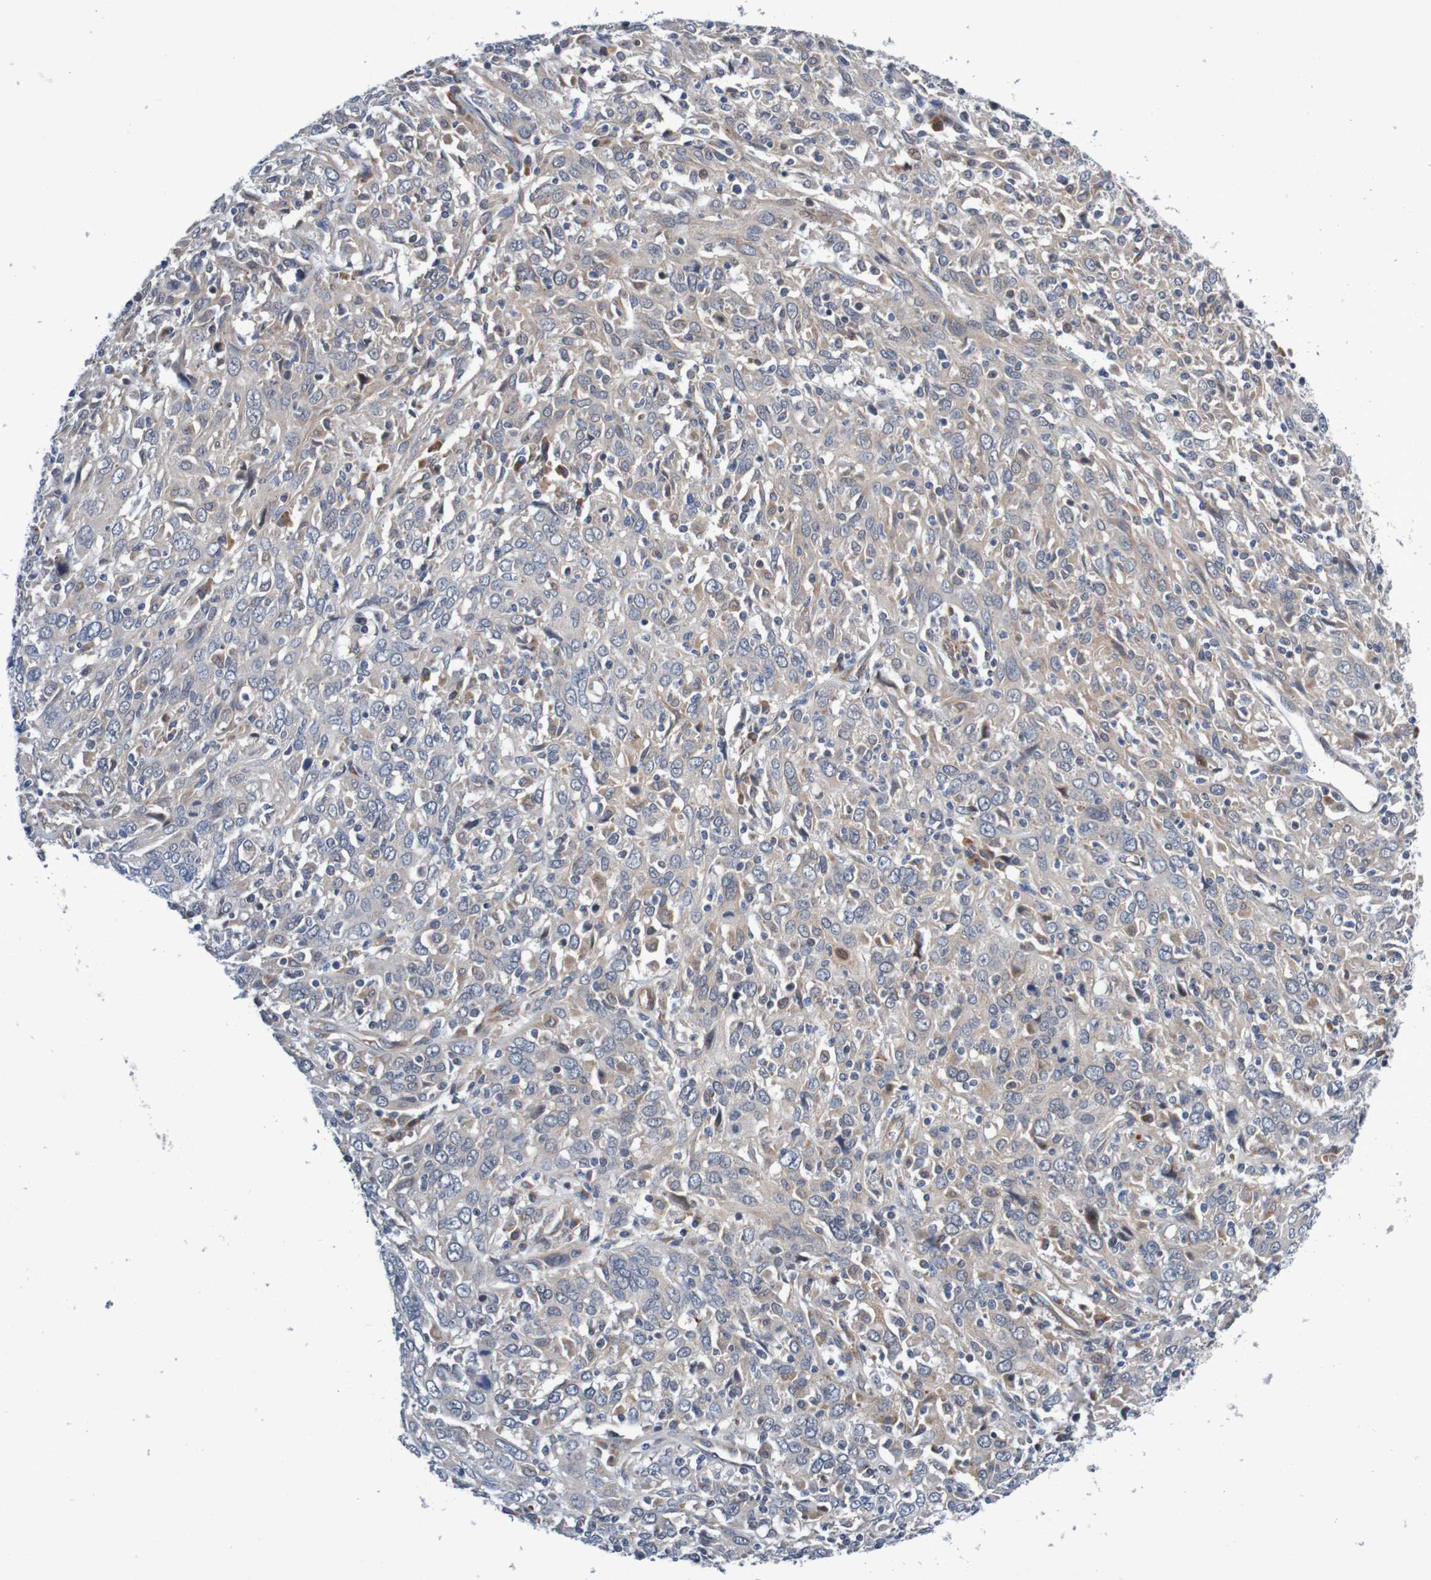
{"staining": {"intensity": "weak", "quantity": "<25%", "location": "cytoplasmic/membranous"}, "tissue": "cervical cancer", "cell_type": "Tumor cells", "image_type": "cancer", "snomed": [{"axis": "morphology", "description": "Squamous cell carcinoma, NOS"}, {"axis": "topography", "description": "Cervix"}], "caption": "The histopathology image exhibits no significant expression in tumor cells of cervical squamous cell carcinoma.", "gene": "CPED1", "patient": {"sex": "female", "age": 46}}